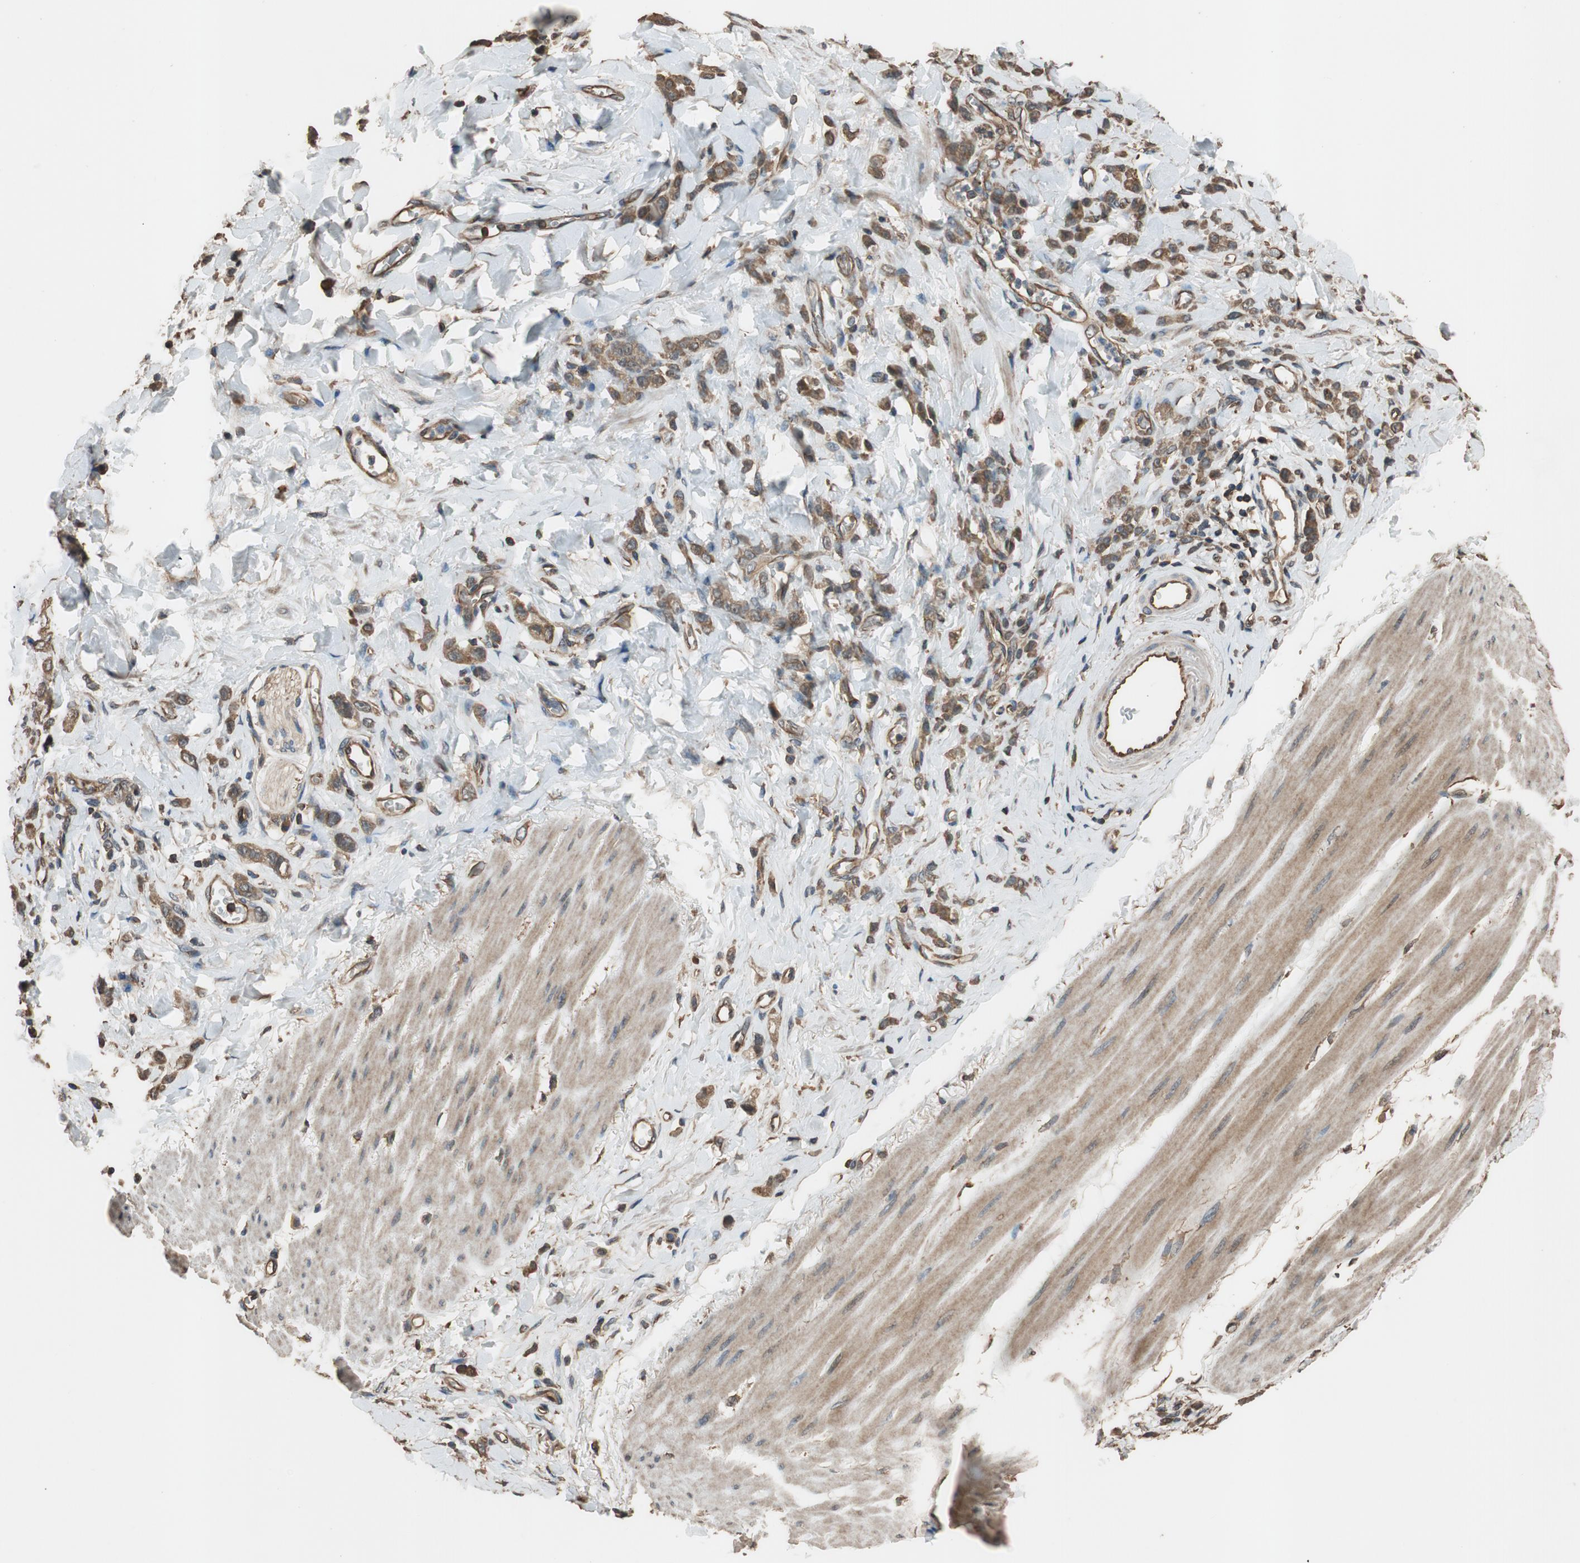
{"staining": {"intensity": "moderate", "quantity": ">75%", "location": "cytoplasmic/membranous"}, "tissue": "stomach cancer", "cell_type": "Tumor cells", "image_type": "cancer", "snomed": [{"axis": "morphology", "description": "Adenocarcinoma, NOS"}, {"axis": "topography", "description": "Stomach"}], "caption": "An immunohistochemistry (IHC) photomicrograph of neoplastic tissue is shown. Protein staining in brown highlights moderate cytoplasmic/membranous positivity in adenocarcinoma (stomach) within tumor cells.", "gene": "MST1R", "patient": {"sex": "male", "age": 82}}